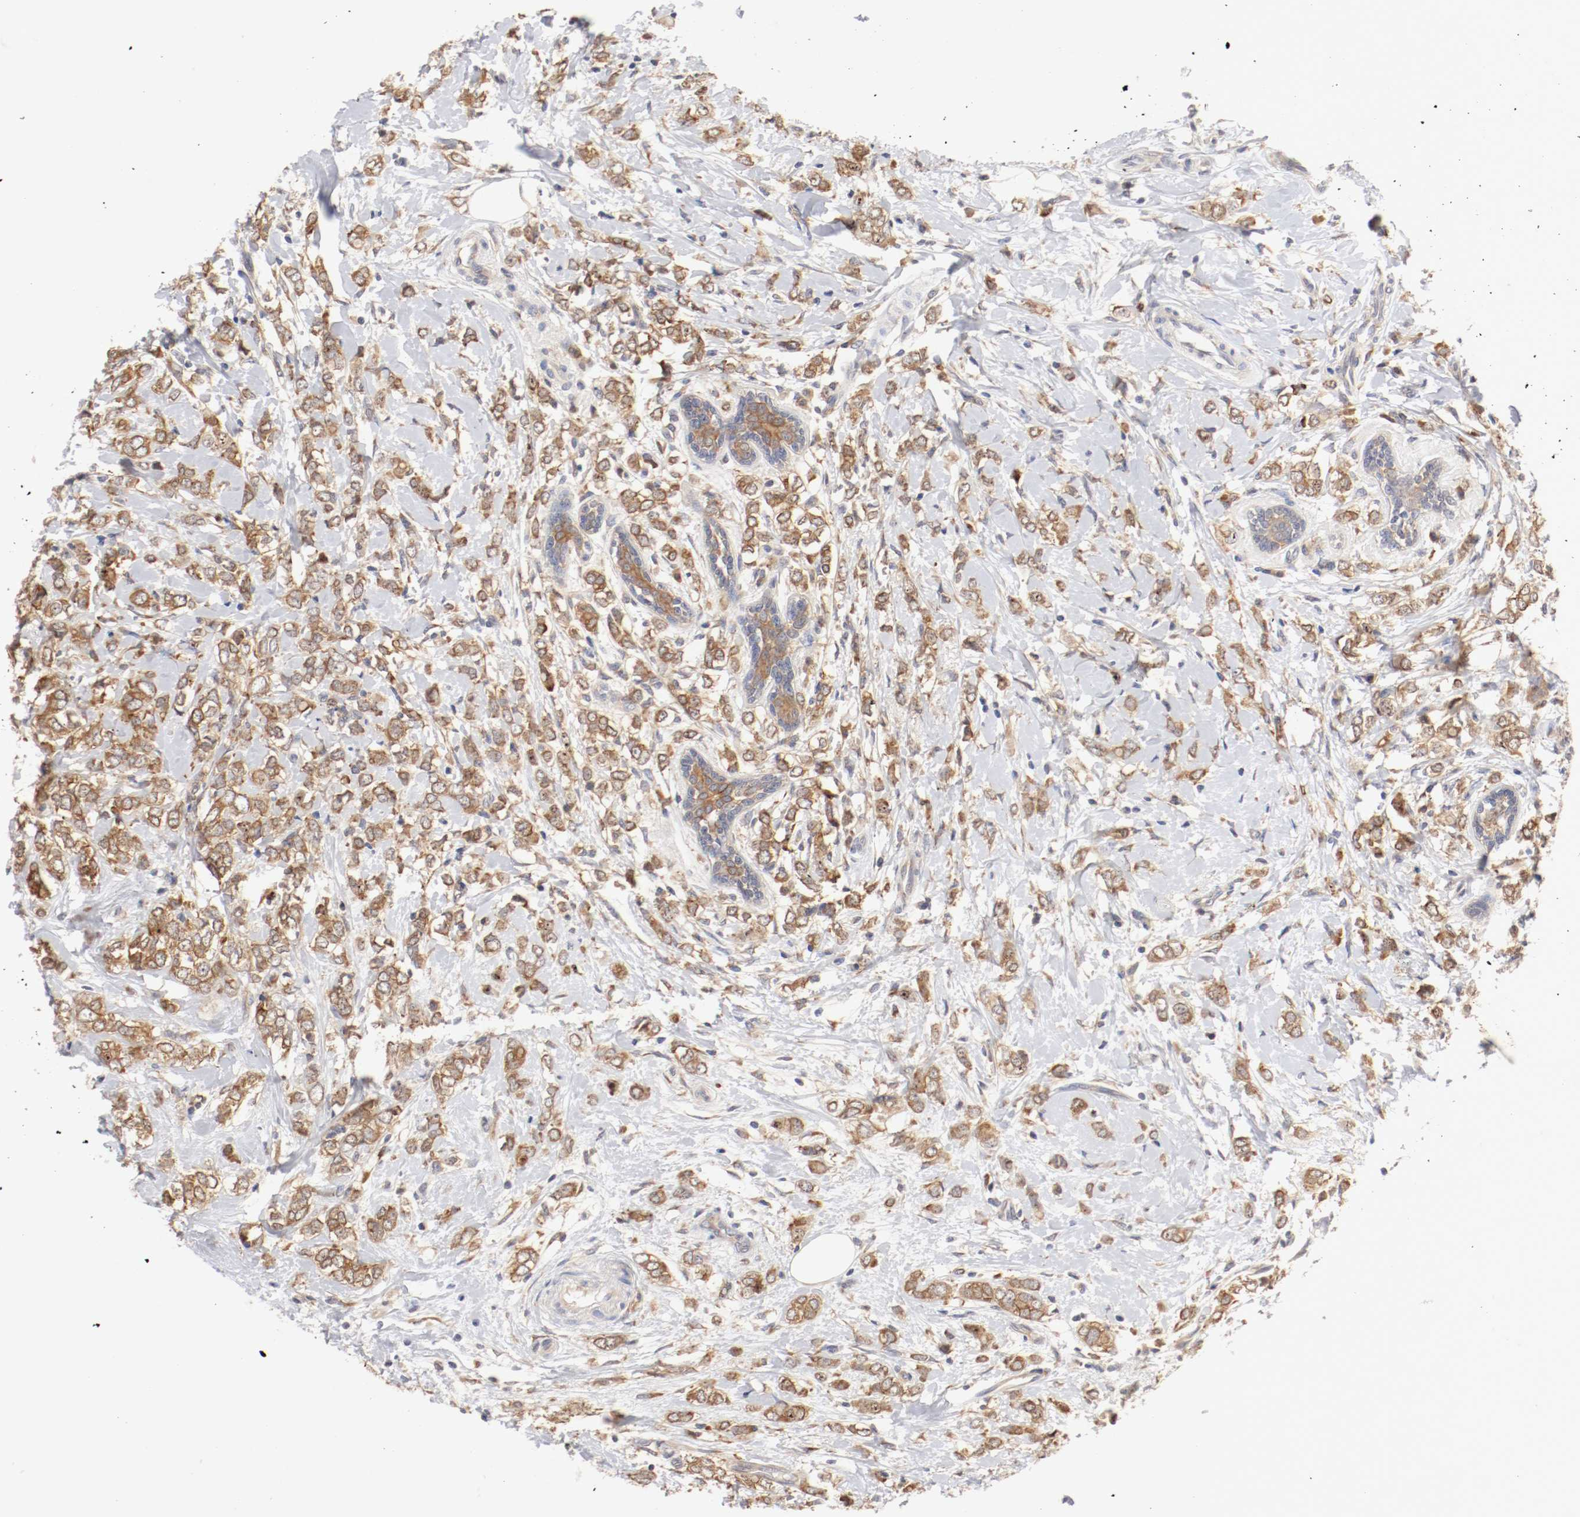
{"staining": {"intensity": "moderate", "quantity": ">75%", "location": "cytoplasmic/membranous"}, "tissue": "breast cancer", "cell_type": "Tumor cells", "image_type": "cancer", "snomed": [{"axis": "morphology", "description": "Normal tissue, NOS"}, {"axis": "morphology", "description": "Lobular carcinoma"}, {"axis": "topography", "description": "Breast"}], "caption": "Immunohistochemical staining of breast lobular carcinoma demonstrates medium levels of moderate cytoplasmic/membranous positivity in about >75% of tumor cells.", "gene": "FKBP3", "patient": {"sex": "female", "age": 47}}